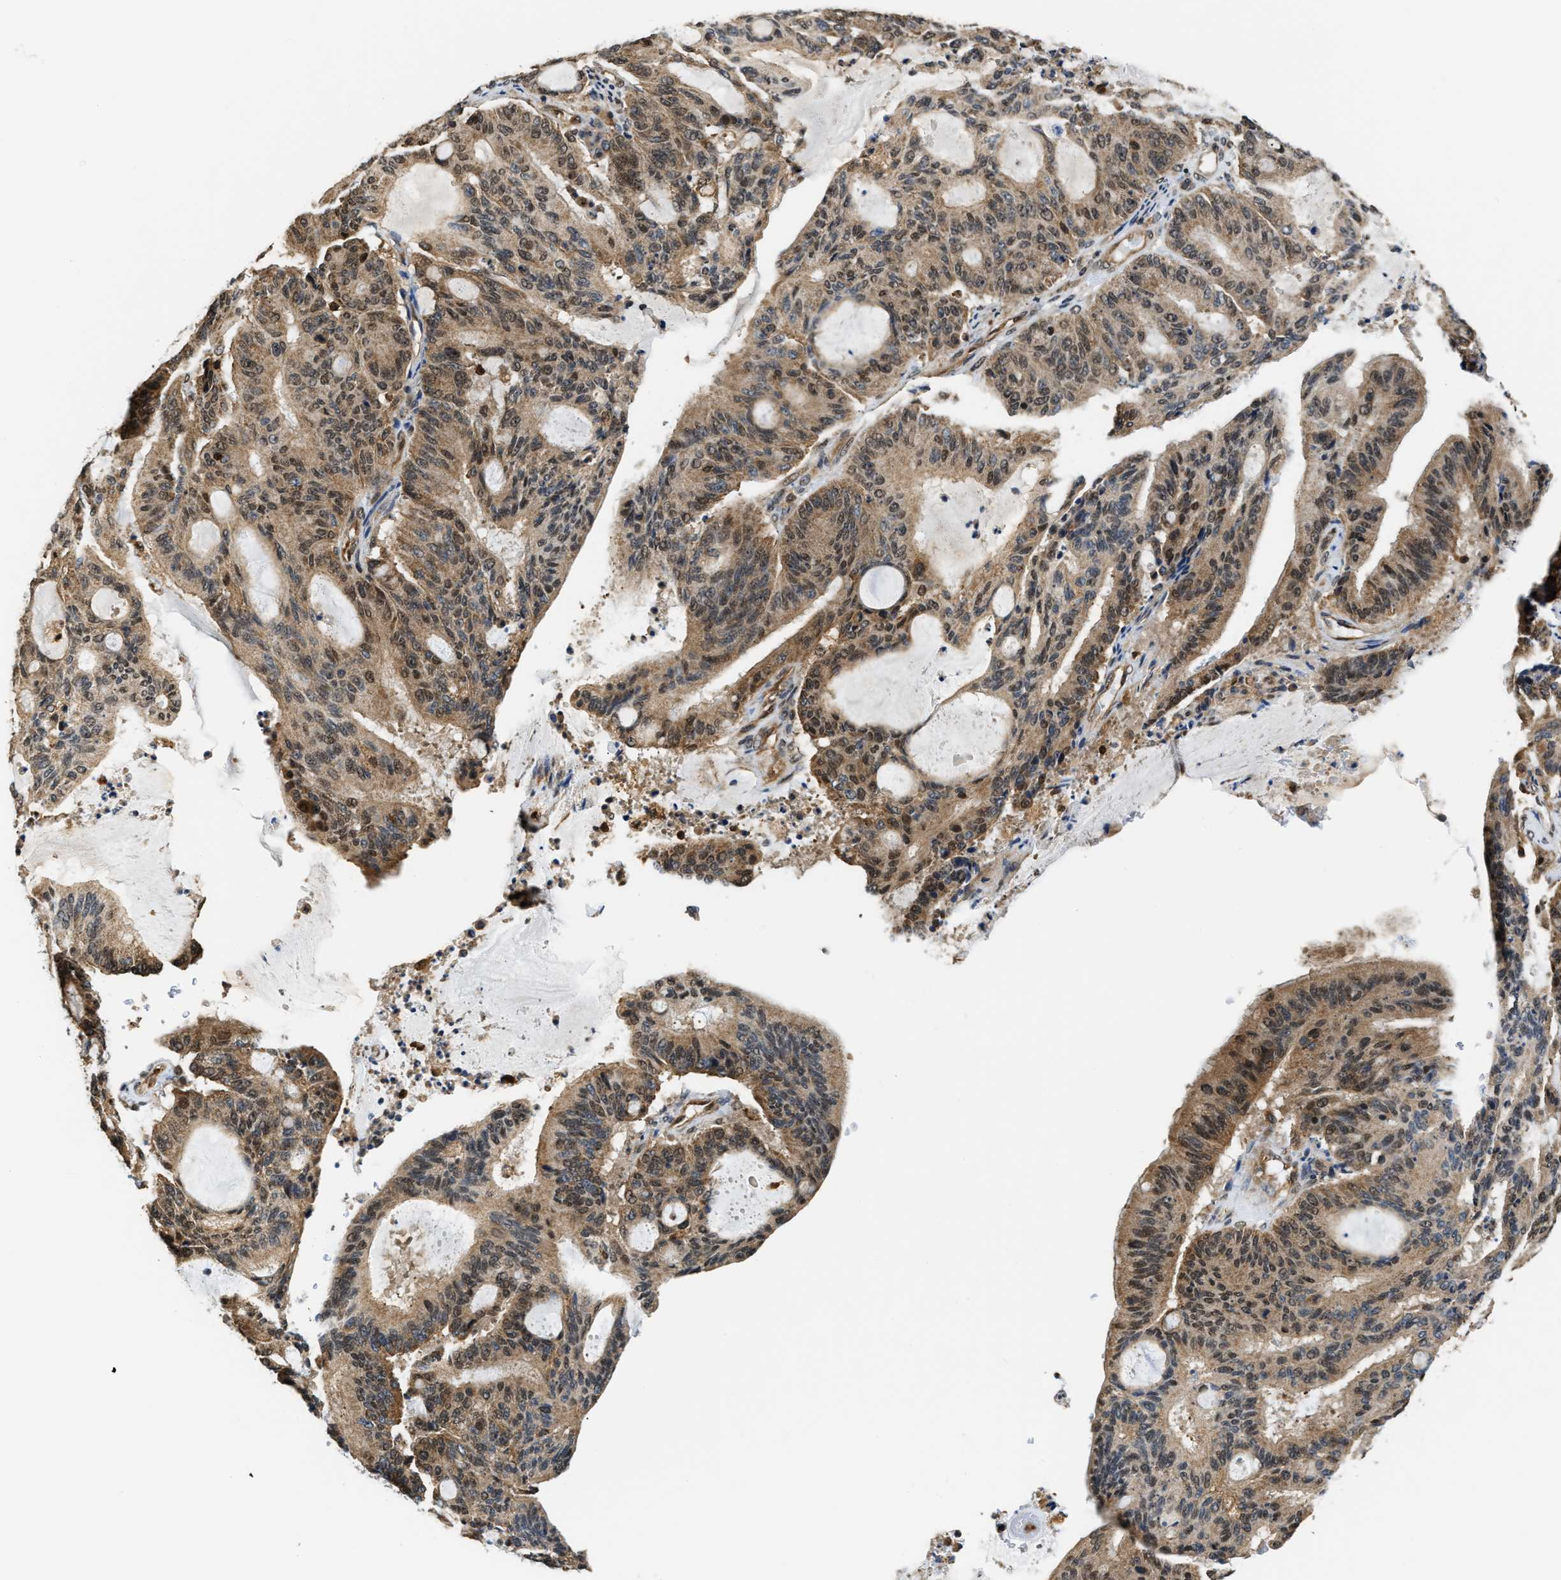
{"staining": {"intensity": "moderate", "quantity": ">75%", "location": "cytoplasmic/membranous,nuclear"}, "tissue": "liver cancer", "cell_type": "Tumor cells", "image_type": "cancer", "snomed": [{"axis": "morphology", "description": "Cholangiocarcinoma"}, {"axis": "topography", "description": "Liver"}], "caption": "Protein staining by immunohistochemistry (IHC) reveals moderate cytoplasmic/membranous and nuclear staining in approximately >75% of tumor cells in liver cholangiocarcinoma.", "gene": "STK10", "patient": {"sex": "female", "age": 73}}